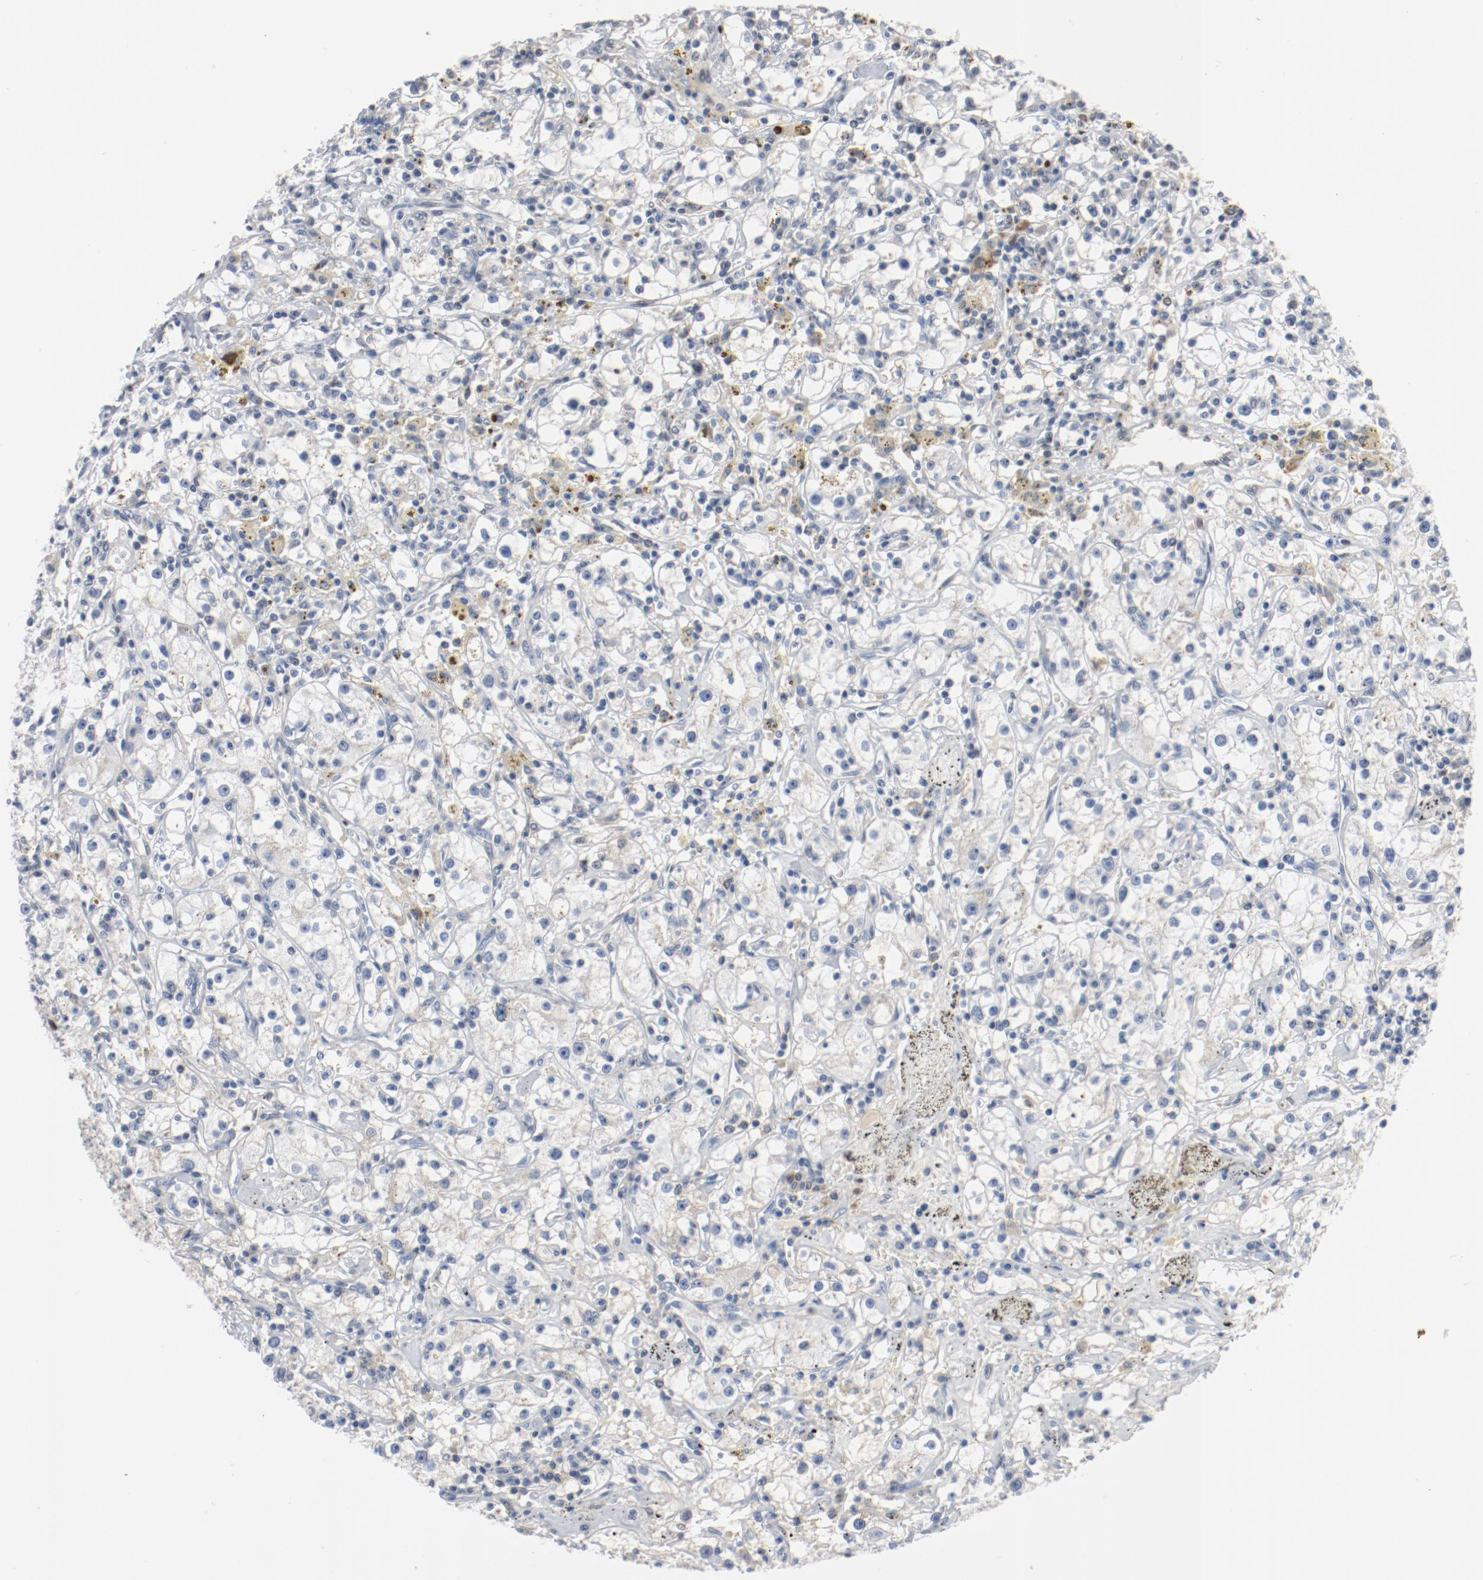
{"staining": {"intensity": "negative", "quantity": "none", "location": "none"}, "tissue": "renal cancer", "cell_type": "Tumor cells", "image_type": "cancer", "snomed": [{"axis": "morphology", "description": "Adenocarcinoma, NOS"}, {"axis": "topography", "description": "Kidney"}], "caption": "Immunohistochemistry (IHC) histopathology image of renal adenocarcinoma stained for a protein (brown), which shows no positivity in tumor cells.", "gene": "FOXP1", "patient": {"sex": "male", "age": 56}}